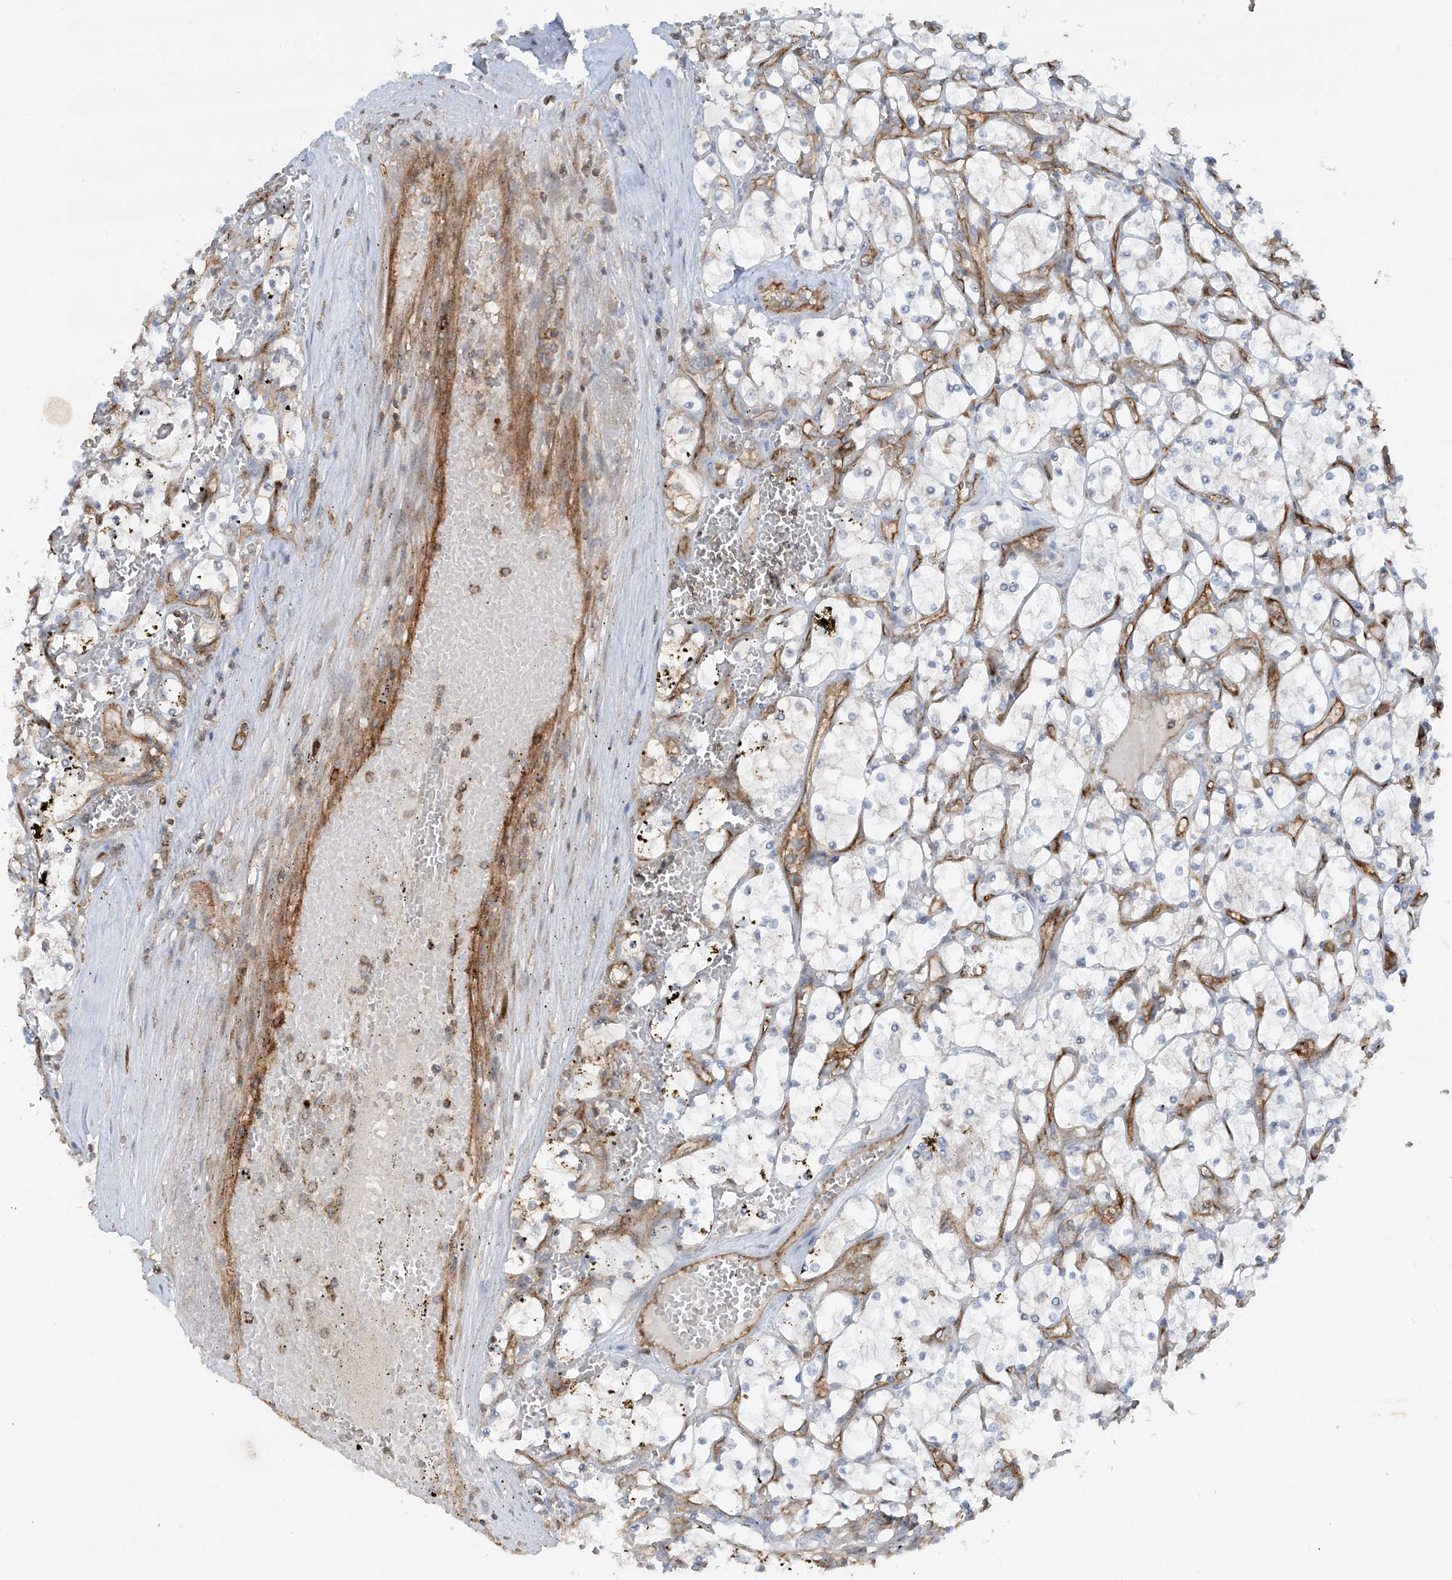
{"staining": {"intensity": "negative", "quantity": "none", "location": "none"}, "tissue": "renal cancer", "cell_type": "Tumor cells", "image_type": "cancer", "snomed": [{"axis": "morphology", "description": "Adenocarcinoma, NOS"}, {"axis": "topography", "description": "Kidney"}], "caption": "High power microscopy micrograph of an immunohistochemistry (IHC) photomicrograph of renal cancer, revealing no significant positivity in tumor cells.", "gene": "HLA-E", "patient": {"sex": "female", "age": 69}}